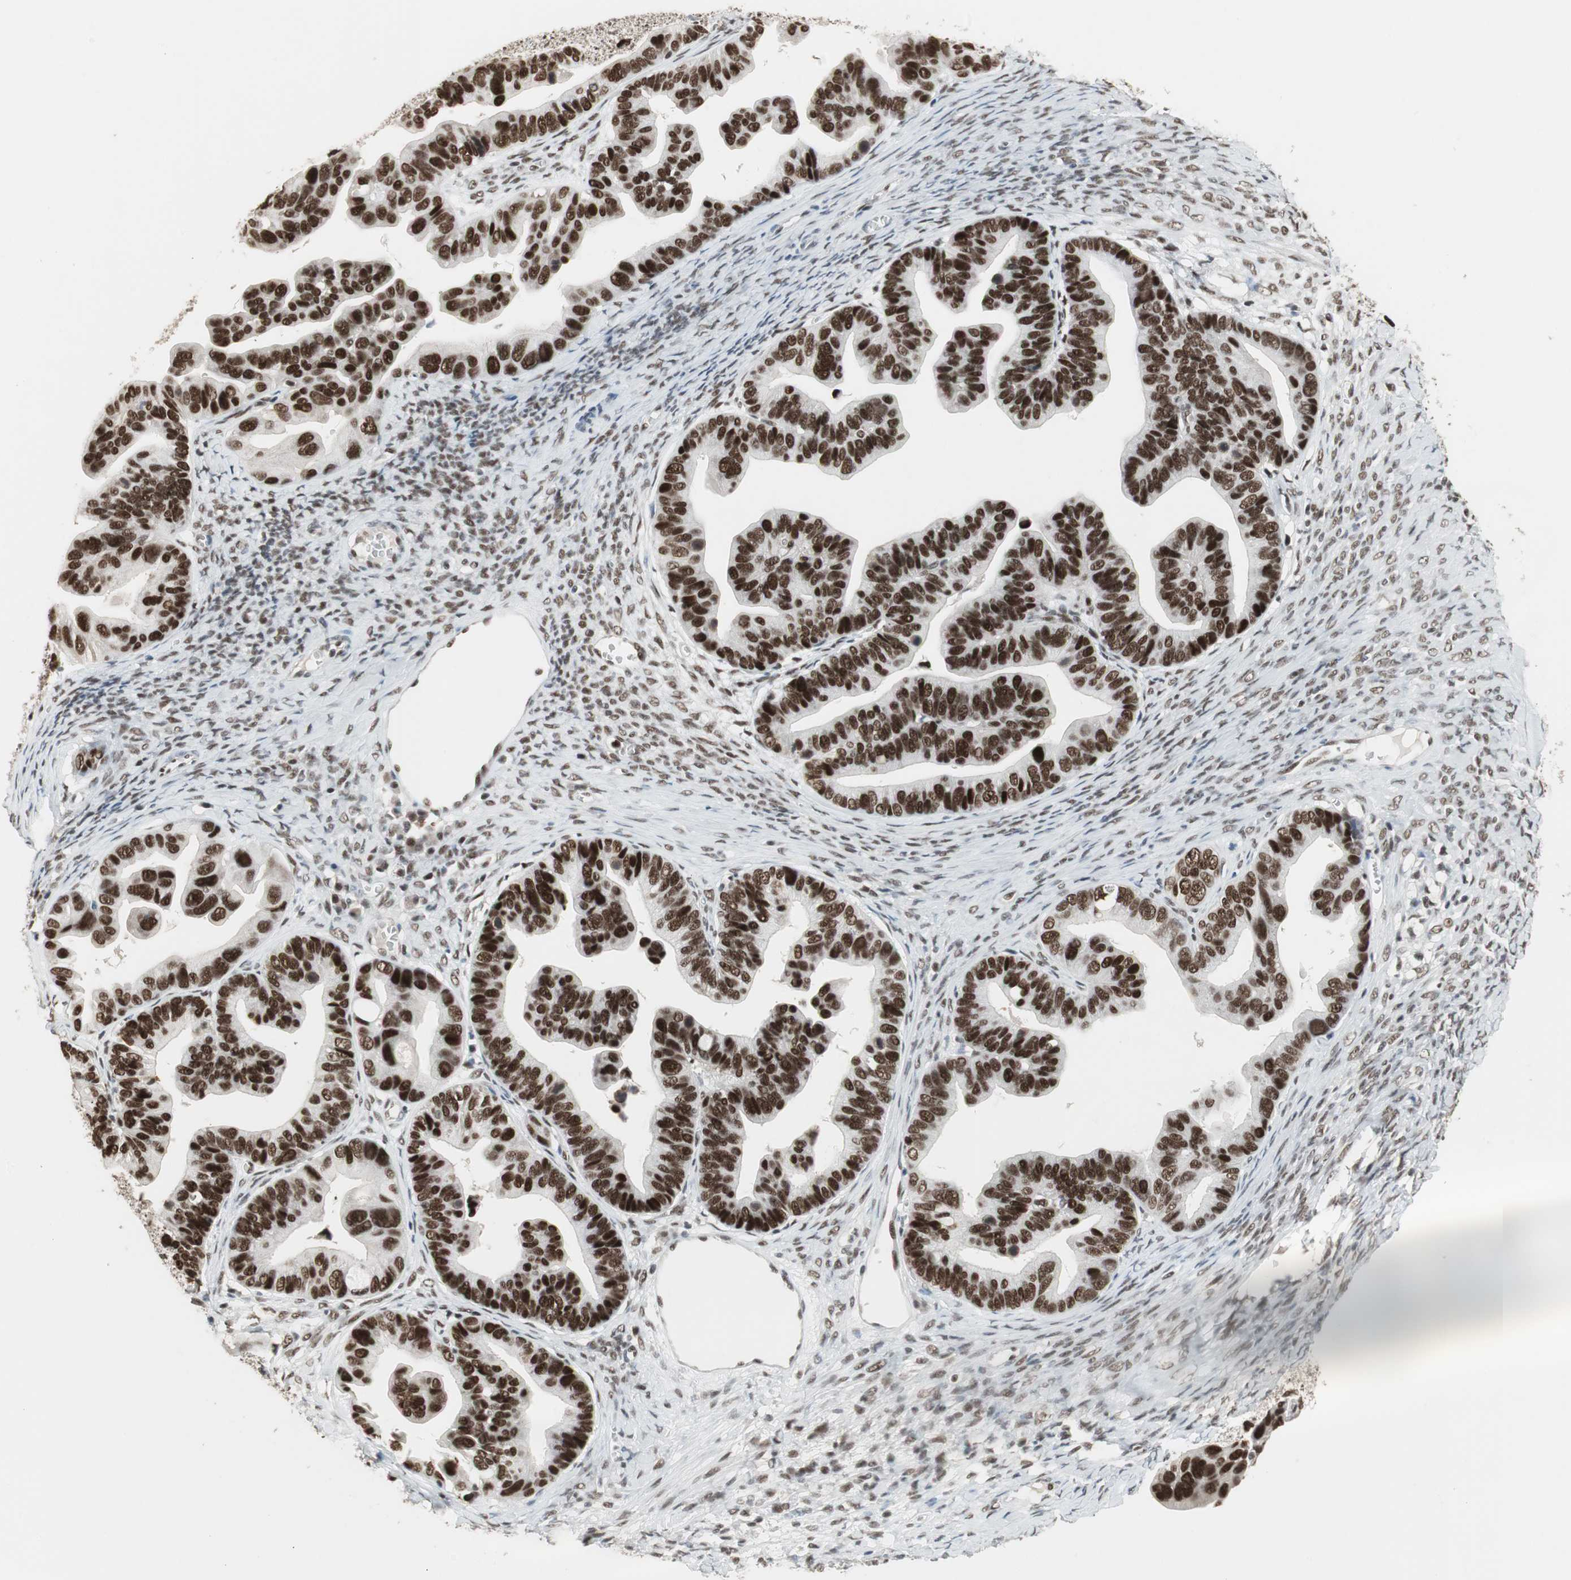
{"staining": {"intensity": "strong", "quantity": ">75%", "location": "nuclear"}, "tissue": "ovarian cancer", "cell_type": "Tumor cells", "image_type": "cancer", "snomed": [{"axis": "morphology", "description": "Cystadenocarcinoma, serous, NOS"}, {"axis": "topography", "description": "Ovary"}], "caption": "Ovarian cancer tissue exhibits strong nuclear expression in approximately >75% of tumor cells, visualized by immunohistochemistry. Ihc stains the protein of interest in brown and the nuclei are stained blue.", "gene": "RTF1", "patient": {"sex": "female", "age": 56}}